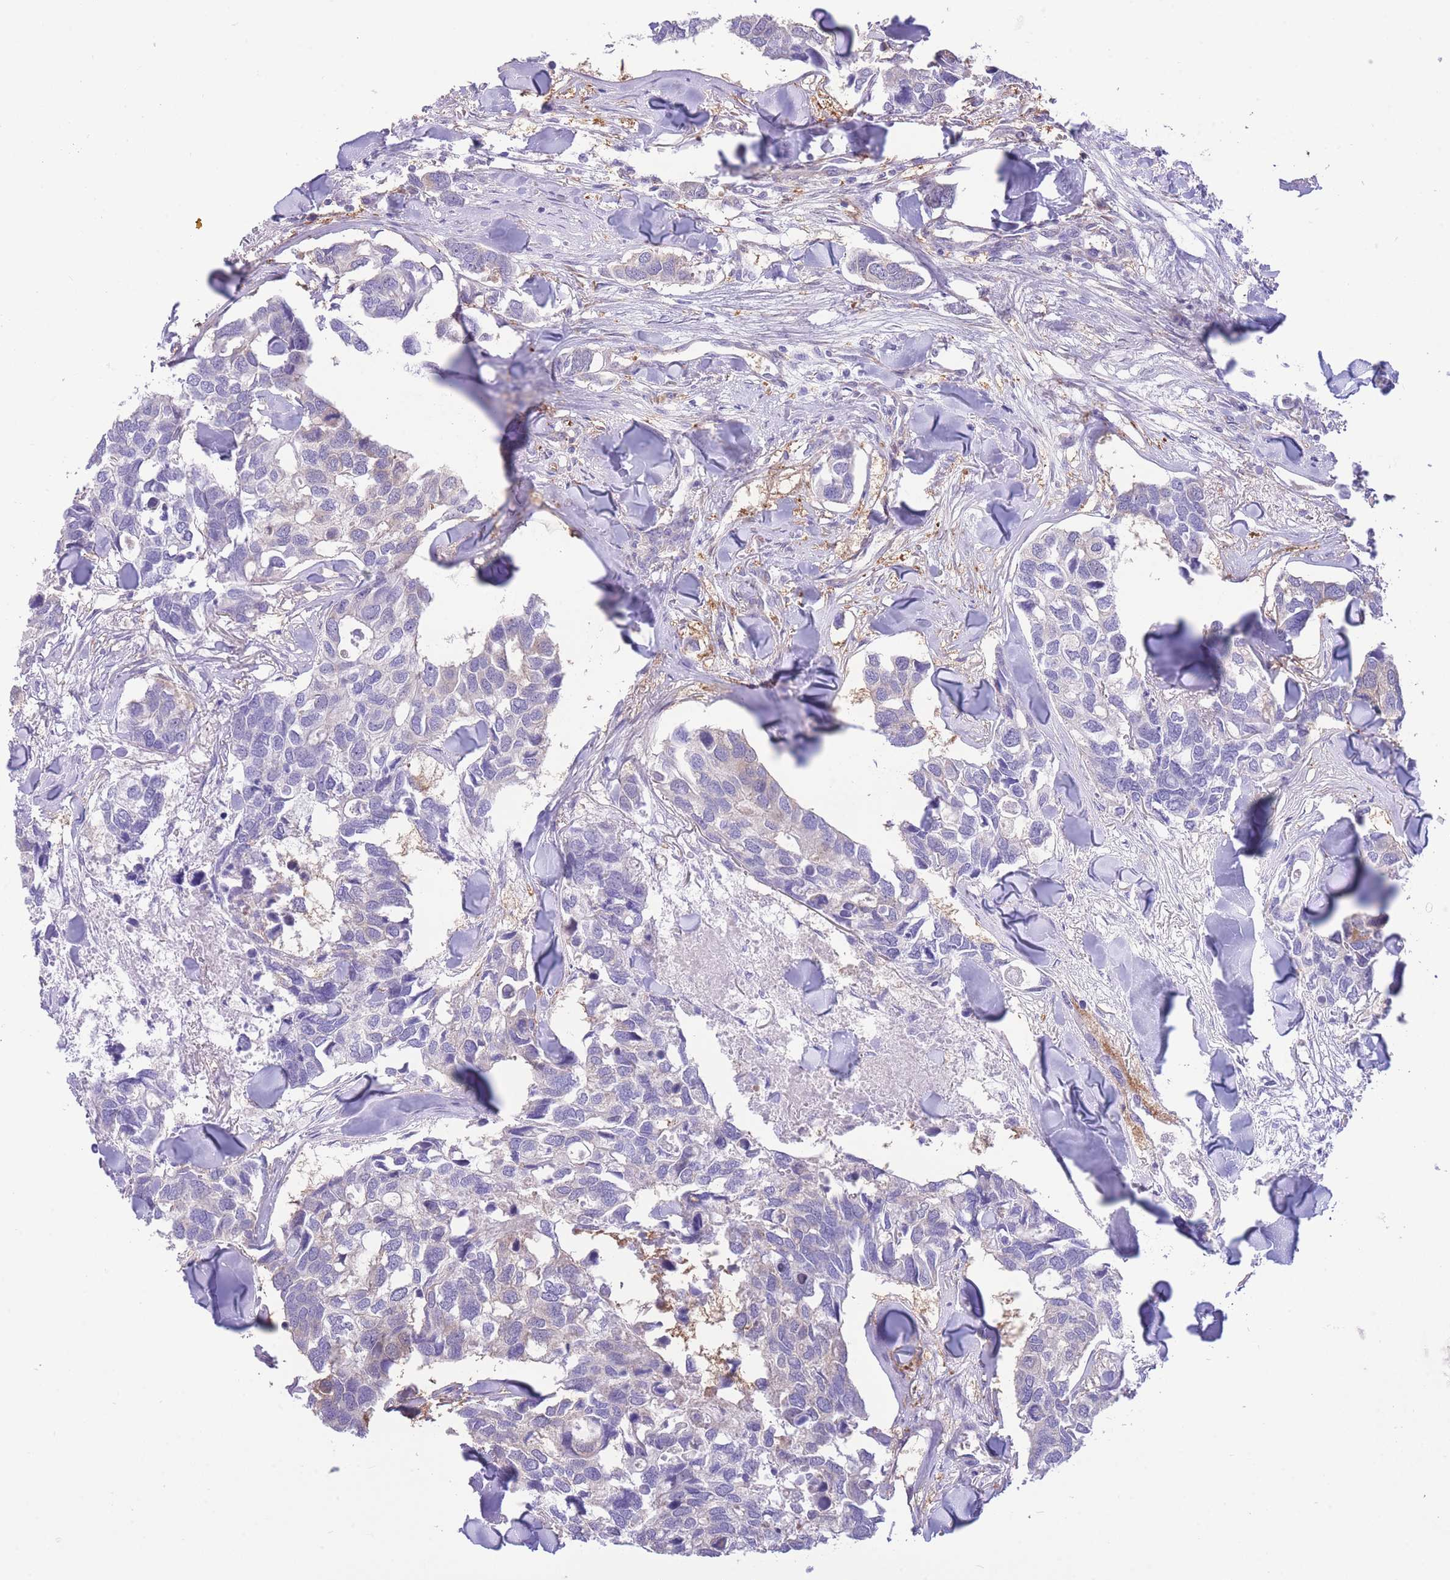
{"staining": {"intensity": "negative", "quantity": "none", "location": "none"}, "tissue": "breast cancer", "cell_type": "Tumor cells", "image_type": "cancer", "snomed": [{"axis": "morphology", "description": "Duct carcinoma"}, {"axis": "topography", "description": "Breast"}], "caption": "Immunohistochemistry photomicrograph of breast cancer (invasive ductal carcinoma) stained for a protein (brown), which shows no expression in tumor cells.", "gene": "NAMPT", "patient": {"sex": "female", "age": 83}}